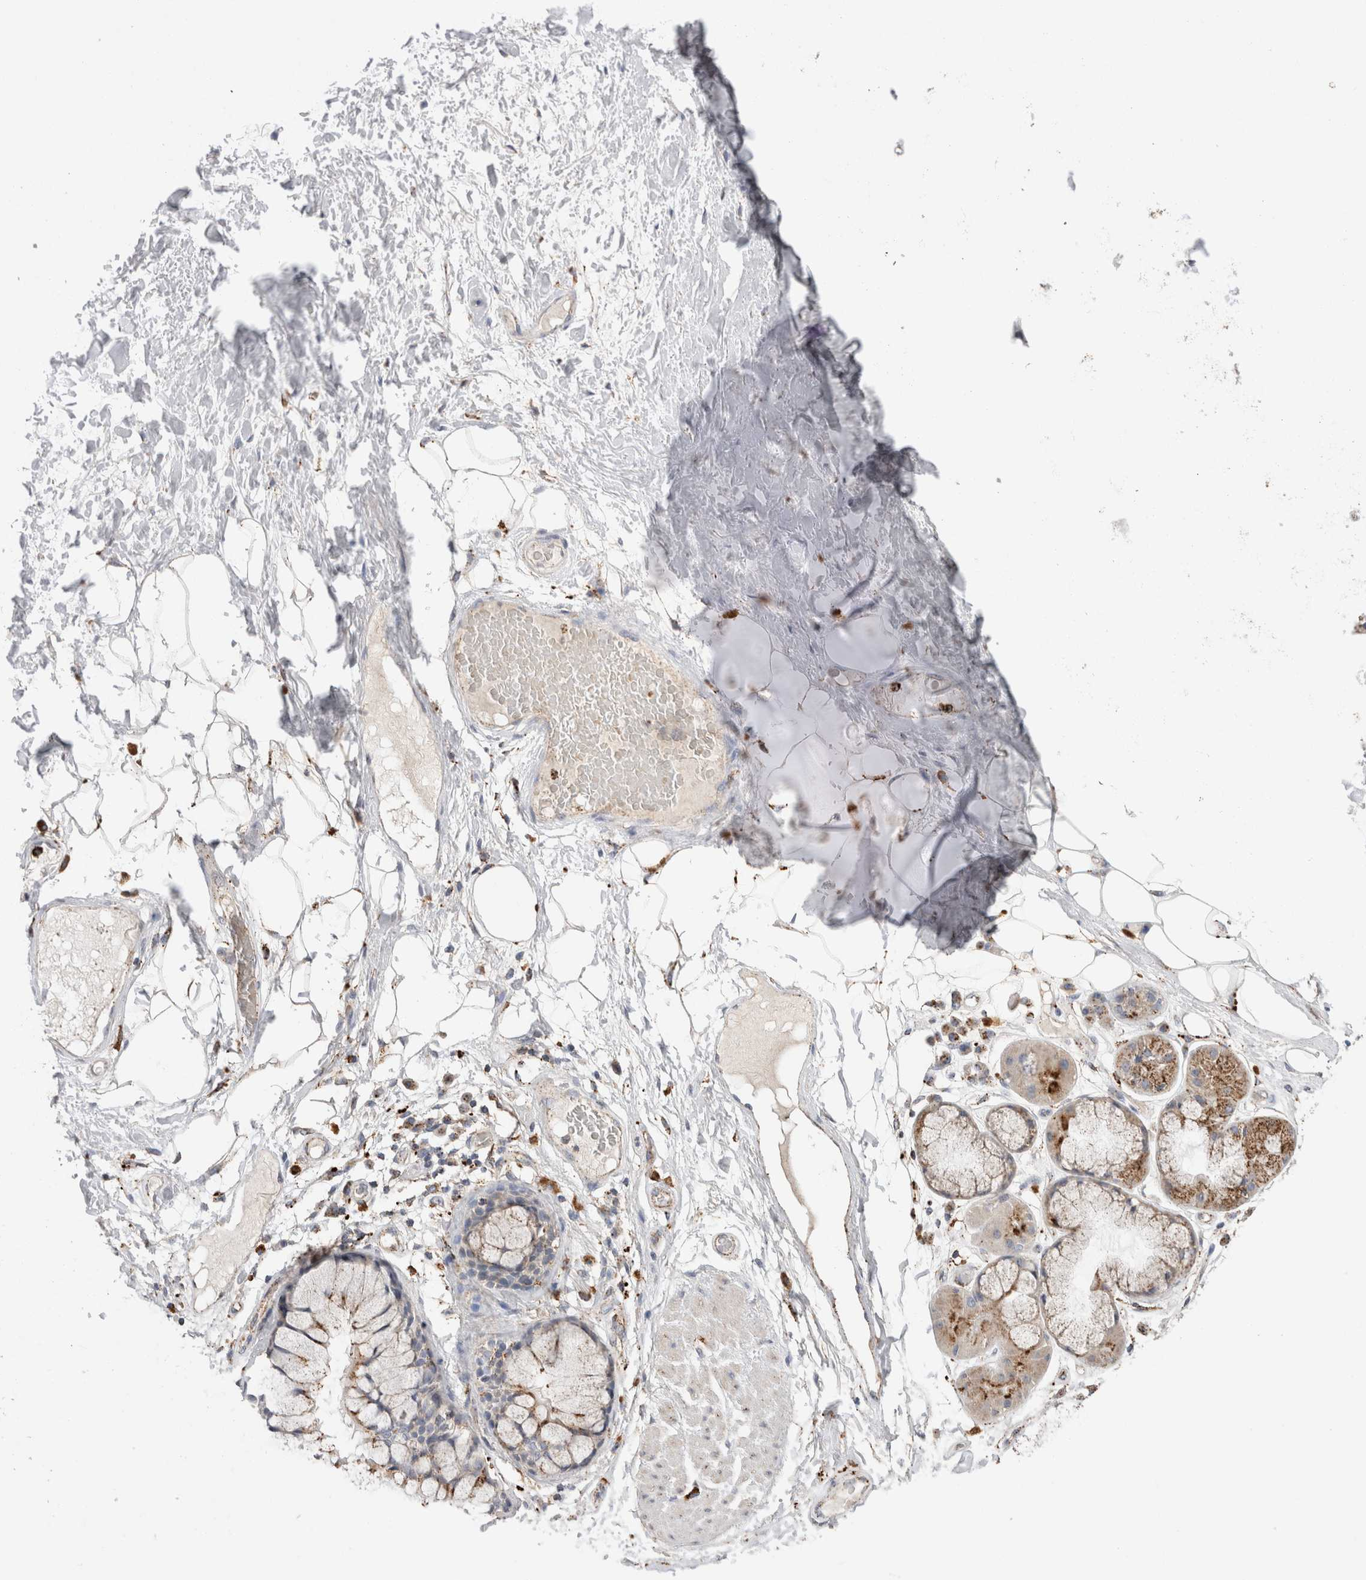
{"staining": {"intensity": "negative", "quantity": "none", "location": "none"}, "tissue": "adipose tissue", "cell_type": "Adipocytes", "image_type": "normal", "snomed": [{"axis": "morphology", "description": "Normal tissue, NOS"}, {"axis": "topography", "description": "Bronchus"}], "caption": "Histopathology image shows no significant protein staining in adipocytes of normal adipose tissue.", "gene": "CTSA", "patient": {"sex": "male", "age": 66}}